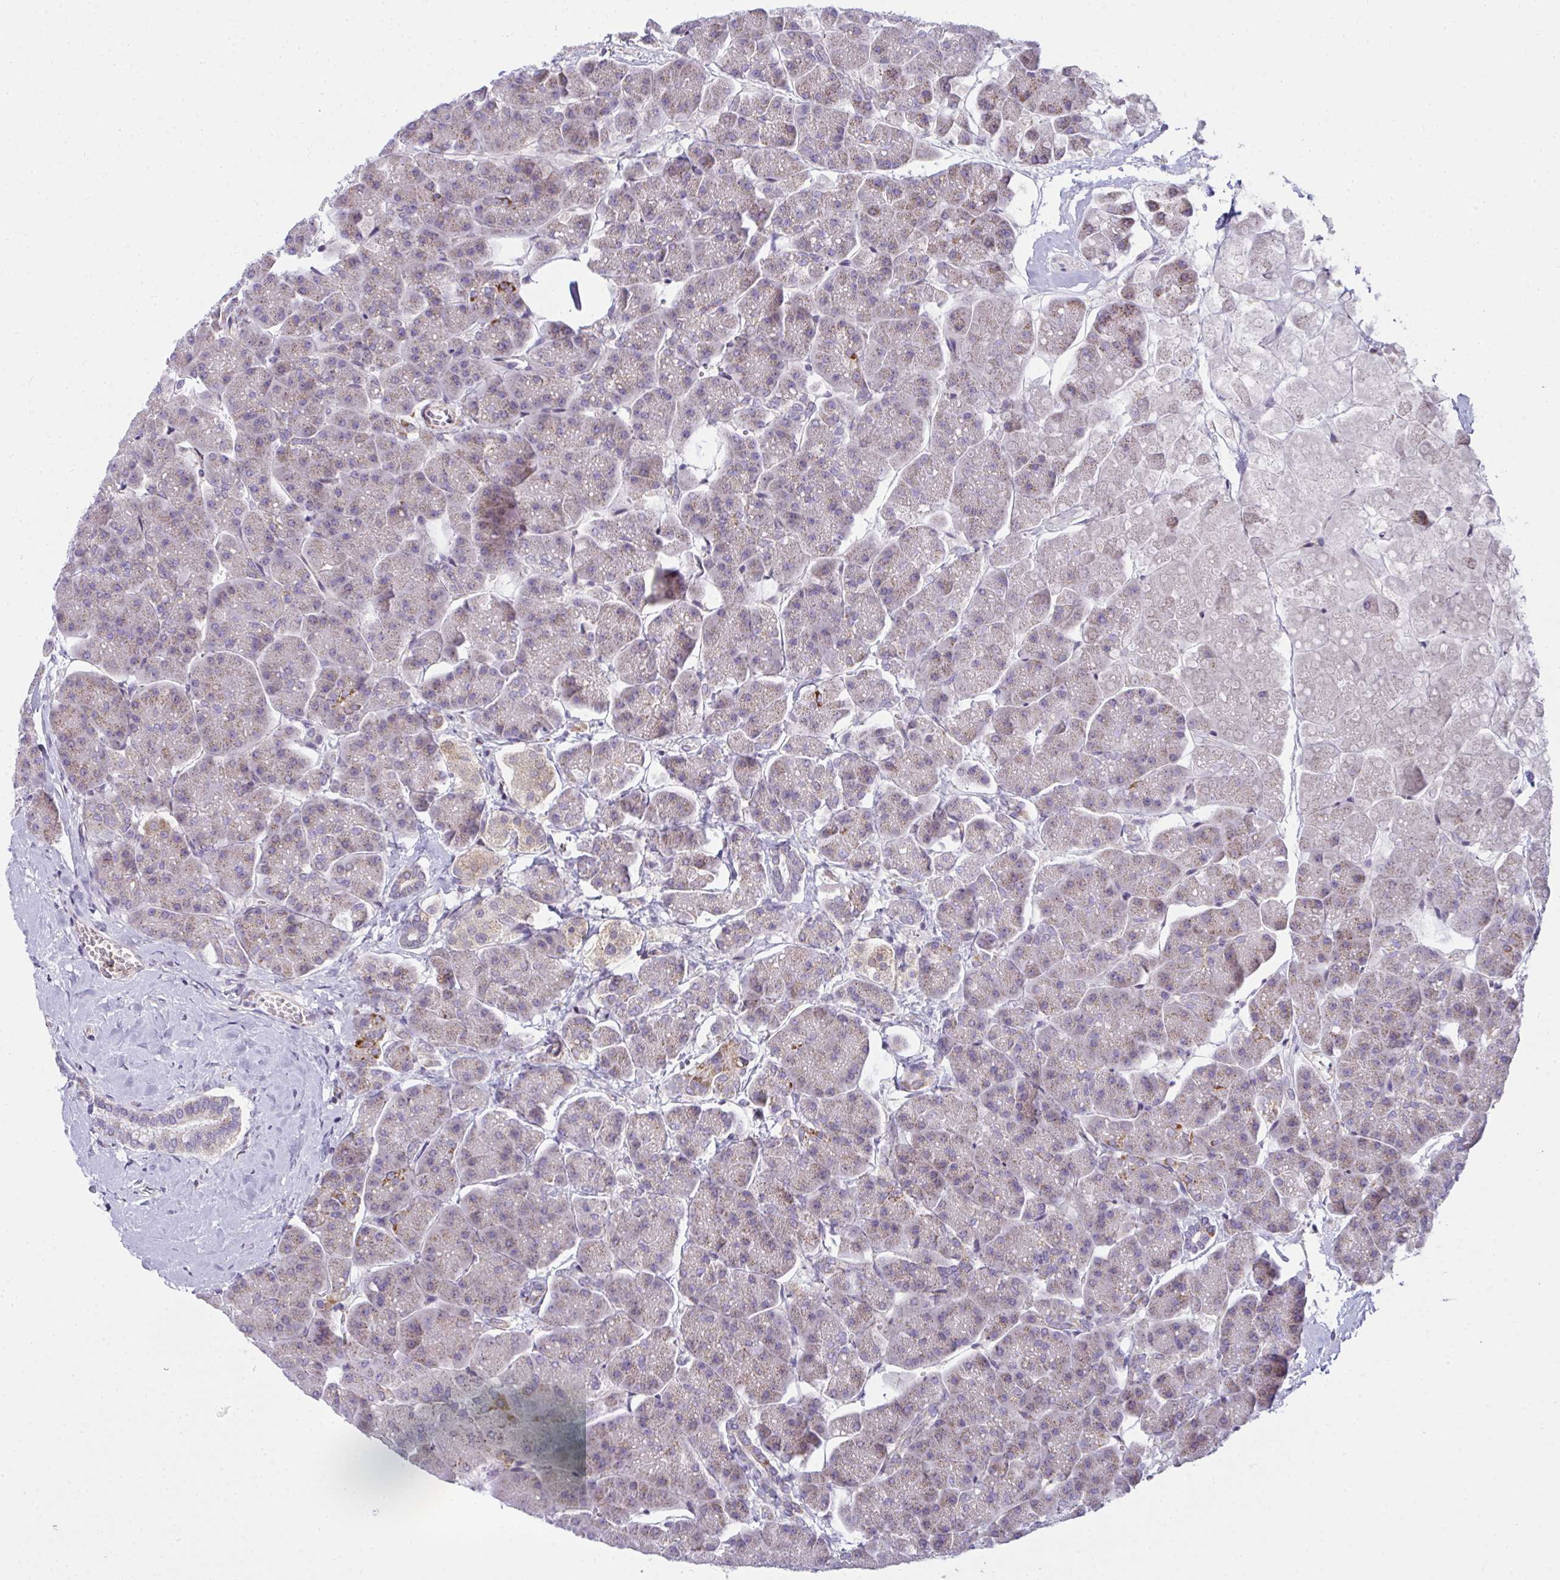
{"staining": {"intensity": "moderate", "quantity": "25%-75%", "location": "cytoplasmic/membranous"}, "tissue": "pancreas", "cell_type": "Exocrine glandular cells", "image_type": "normal", "snomed": [{"axis": "morphology", "description": "Normal tissue, NOS"}, {"axis": "topography", "description": "Pancreas"}, {"axis": "topography", "description": "Peripheral nerve tissue"}], "caption": "Immunohistochemical staining of benign pancreas displays moderate cytoplasmic/membranous protein positivity in approximately 25%-75% of exocrine glandular cells.", "gene": "SRRM4", "patient": {"sex": "male", "age": 54}}